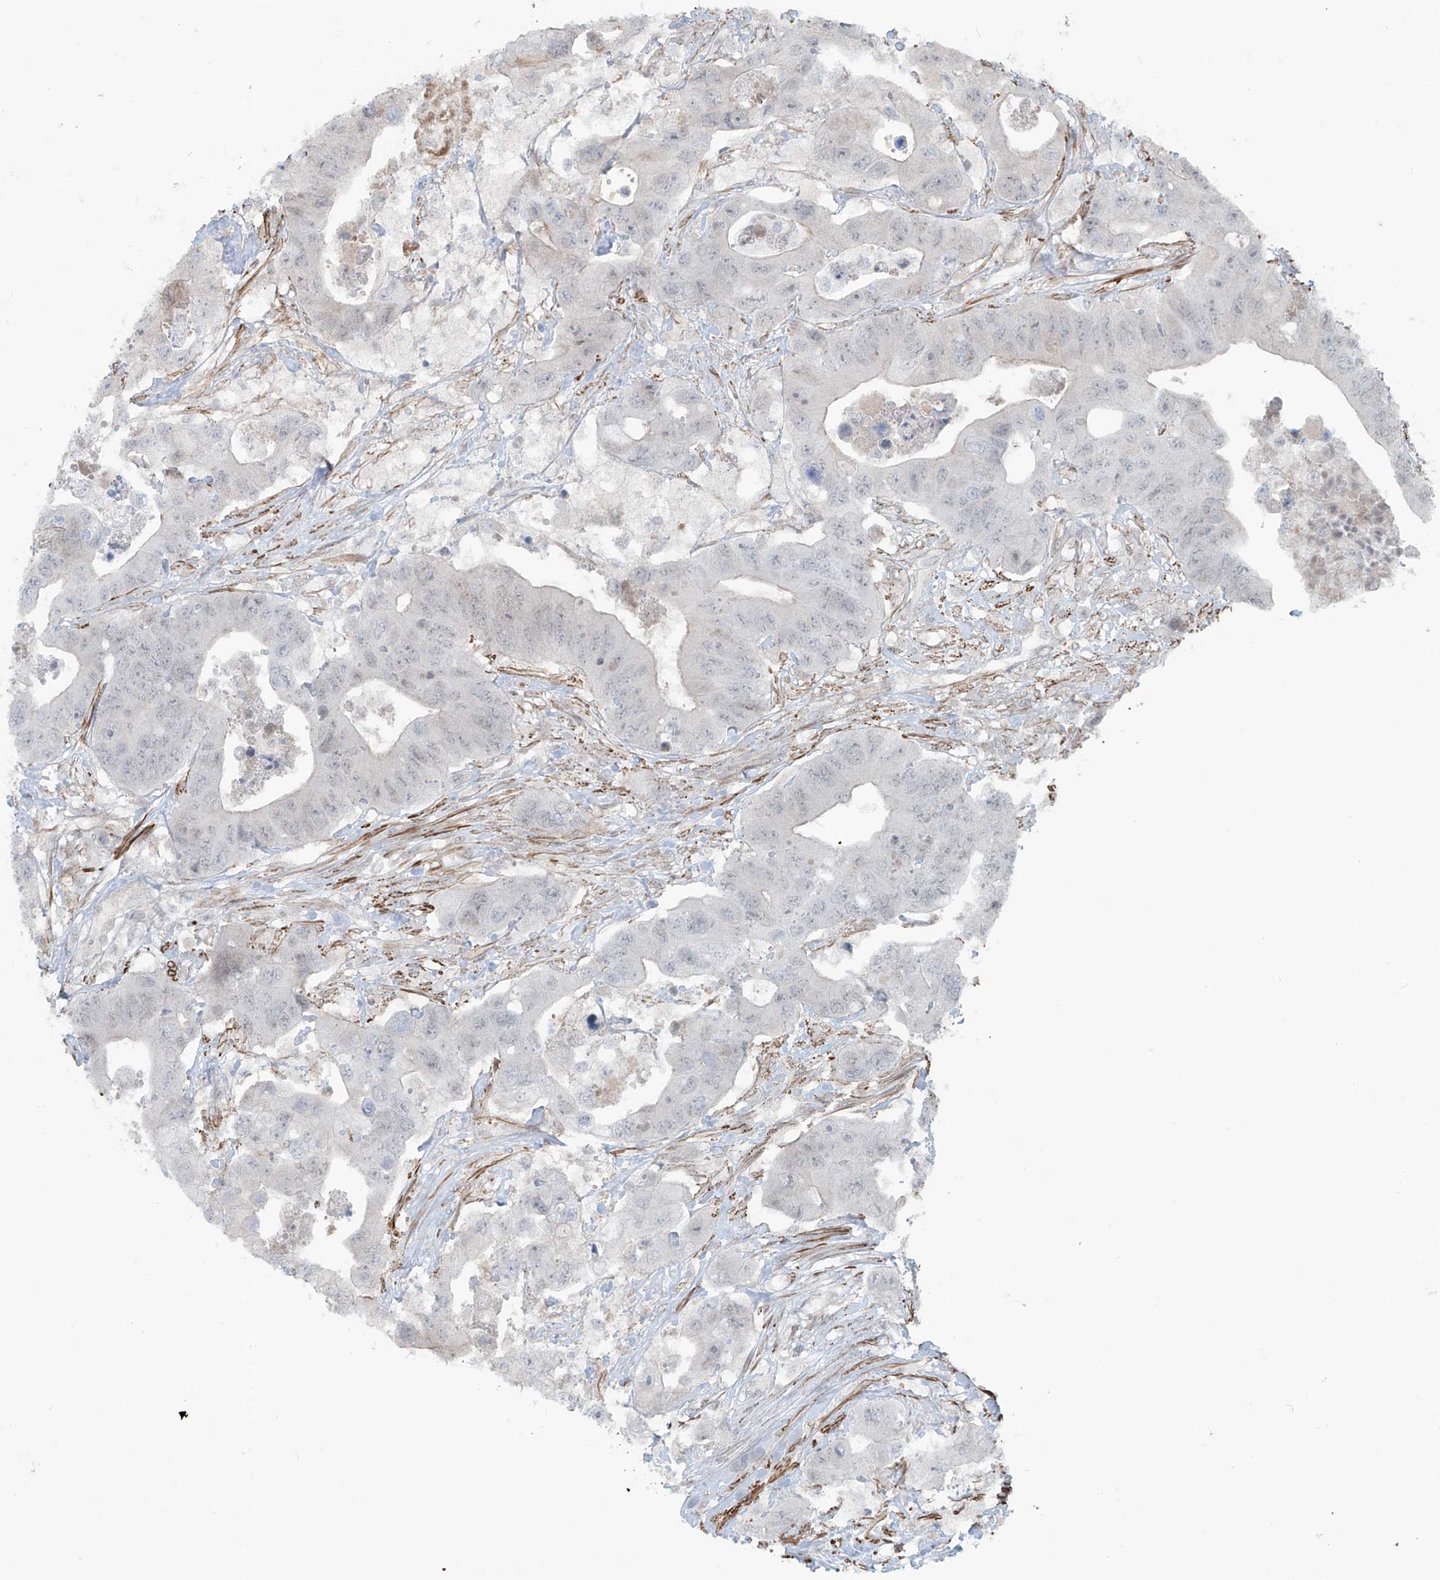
{"staining": {"intensity": "negative", "quantity": "none", "location": "none"}, "tissue": "colorectal cancer", "cell_type": "Tumor cells", "image_type": "cancer", "snomed": [{"axis": "morphology", "description": "Adenocarcinoma, NOS"}, {"axis": "topography", "description": "Colon"}], "caption": "Tumor cells show no significant positivity in colorectal adenocarcinoma. The staining is performed using DAB (3,3'-diaminobenzidine) brown chromogen with nuclei counter-stained in using hematoxylin.", "gene": "RASGEF1A", "patient": {"sex": "female", "age": 46}}